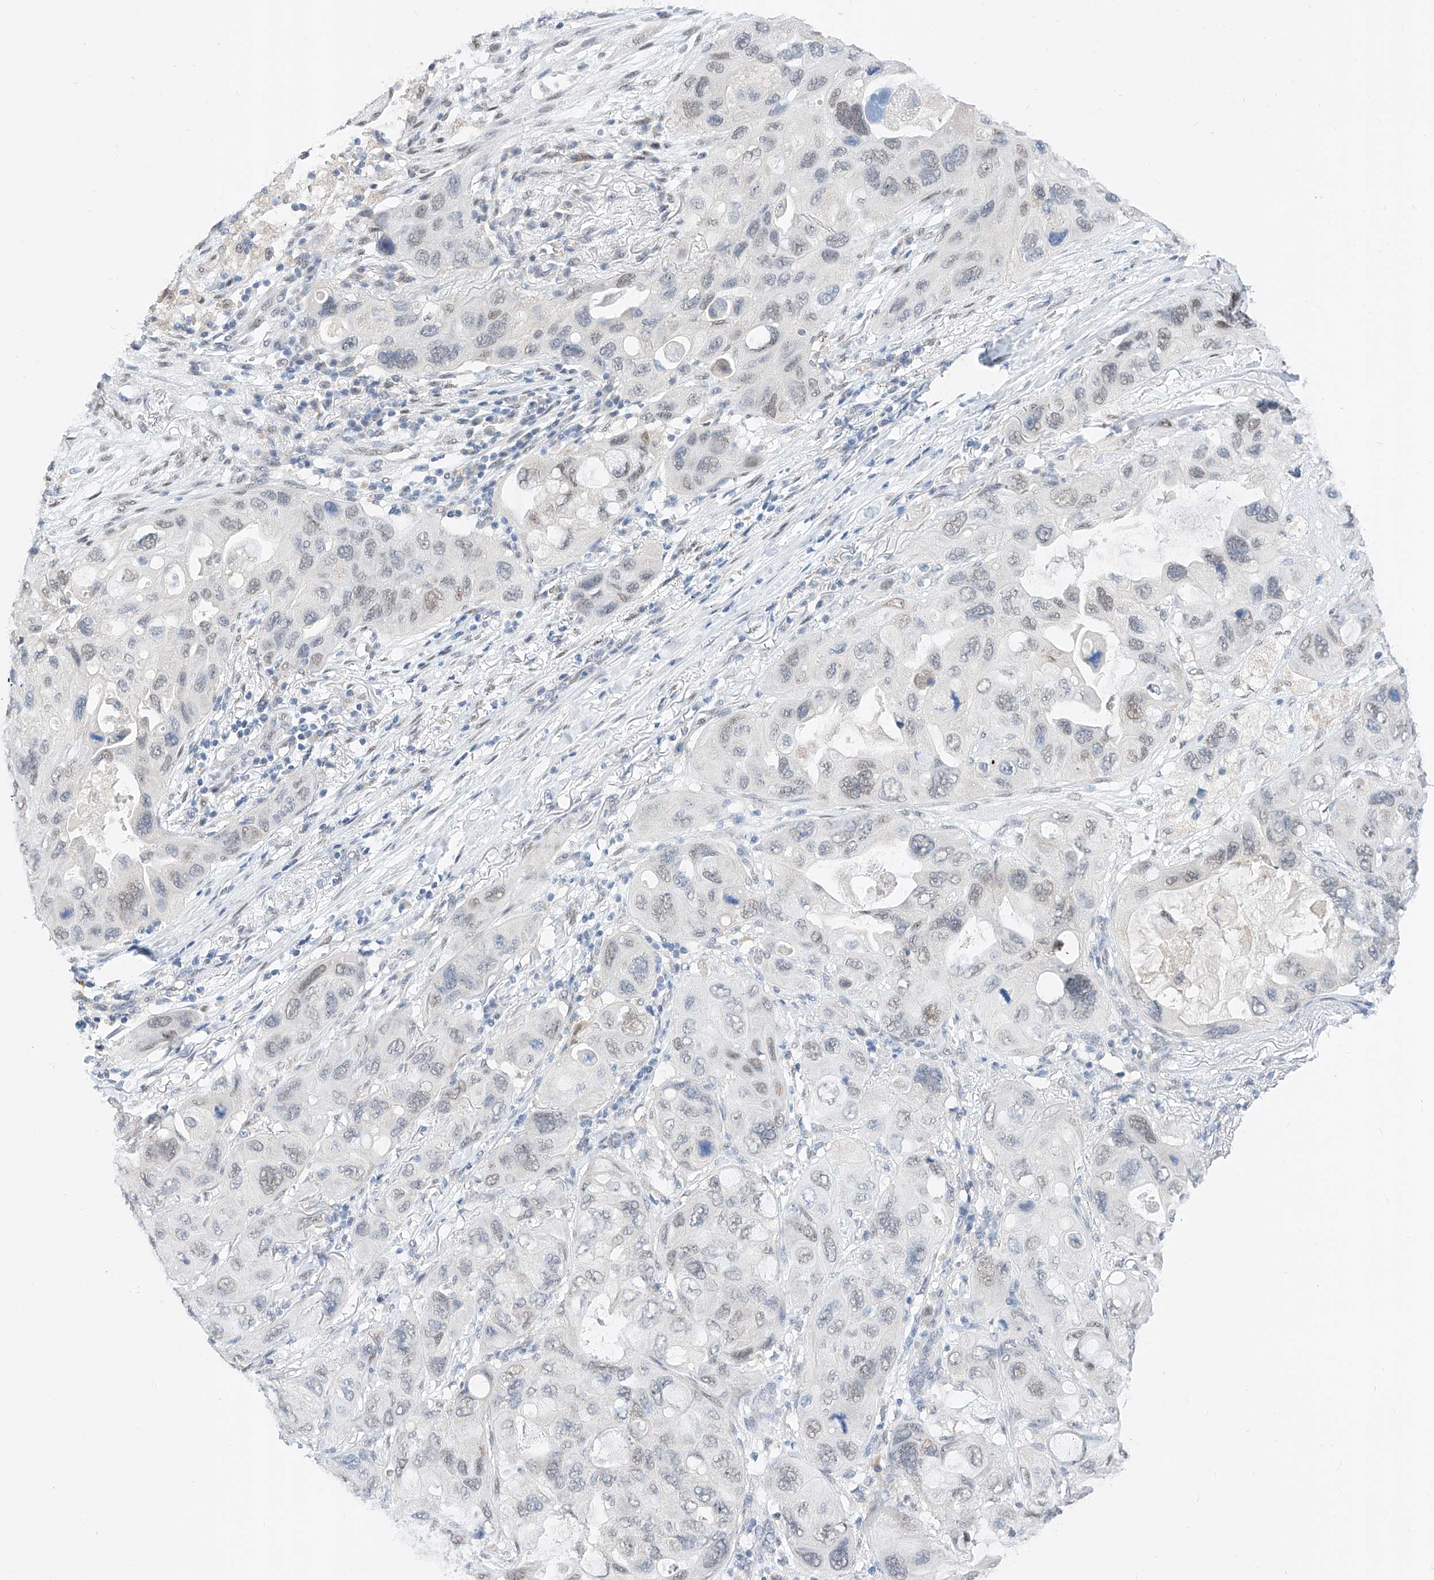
{"staining": {"intensity": "weak", "quantity": "25%-75%", "location": "nuclear"}, "tissue": "lung cancer", "cell_type": "Tumor cells", "image_type": "cancer", "snomed": [{"axis": "morphology", "description": "Squamous cell carcinoma, NOS"}, {"axis": "topography", "description": "Lung"}], "caption": "Tumor cells show low levels of weak nuclear positivity in about 25%-75% of cells in lung cancer.", "gene": "KCNJ1", "patient": {"sex": "female", "age": 73}}